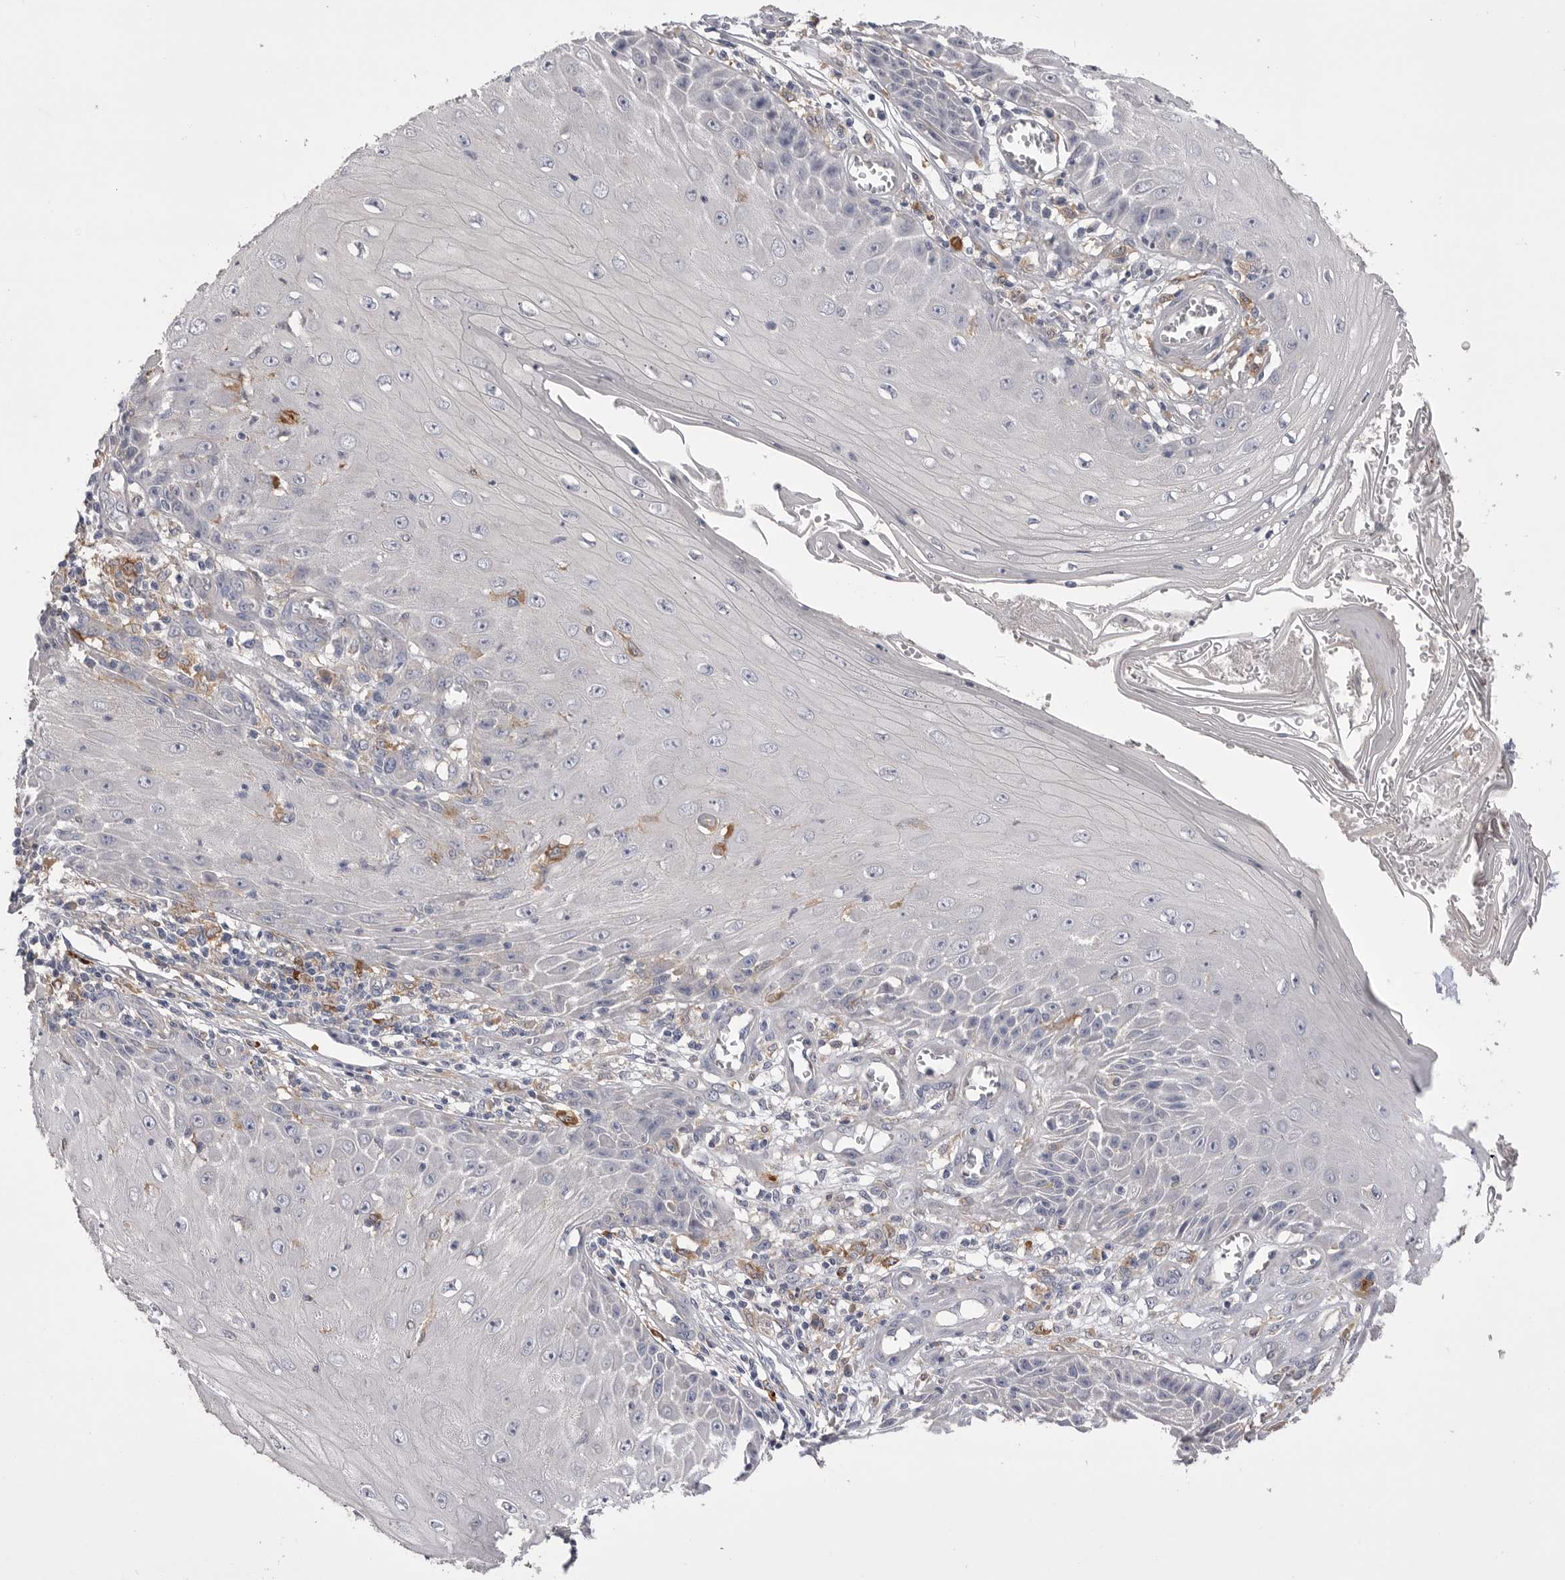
{"staining": {"intensity": "negative", "quantity": "none", "location": "none"}, "tissue": "skin cancer", "cell_type": "Tumor cells", "image_type": "cancer", "snomed": [{"axis": "morphology", "description": "Squamous cell carcinoma, NOS"}, {"axis": "topography", "description": "Skin"}], "caption": "IHC of human squamous cell carcinoma (skin) exhibits no expression in tumor cells.", "gene": "VAC14", "patient": {"sex": "female", "age": 73}}